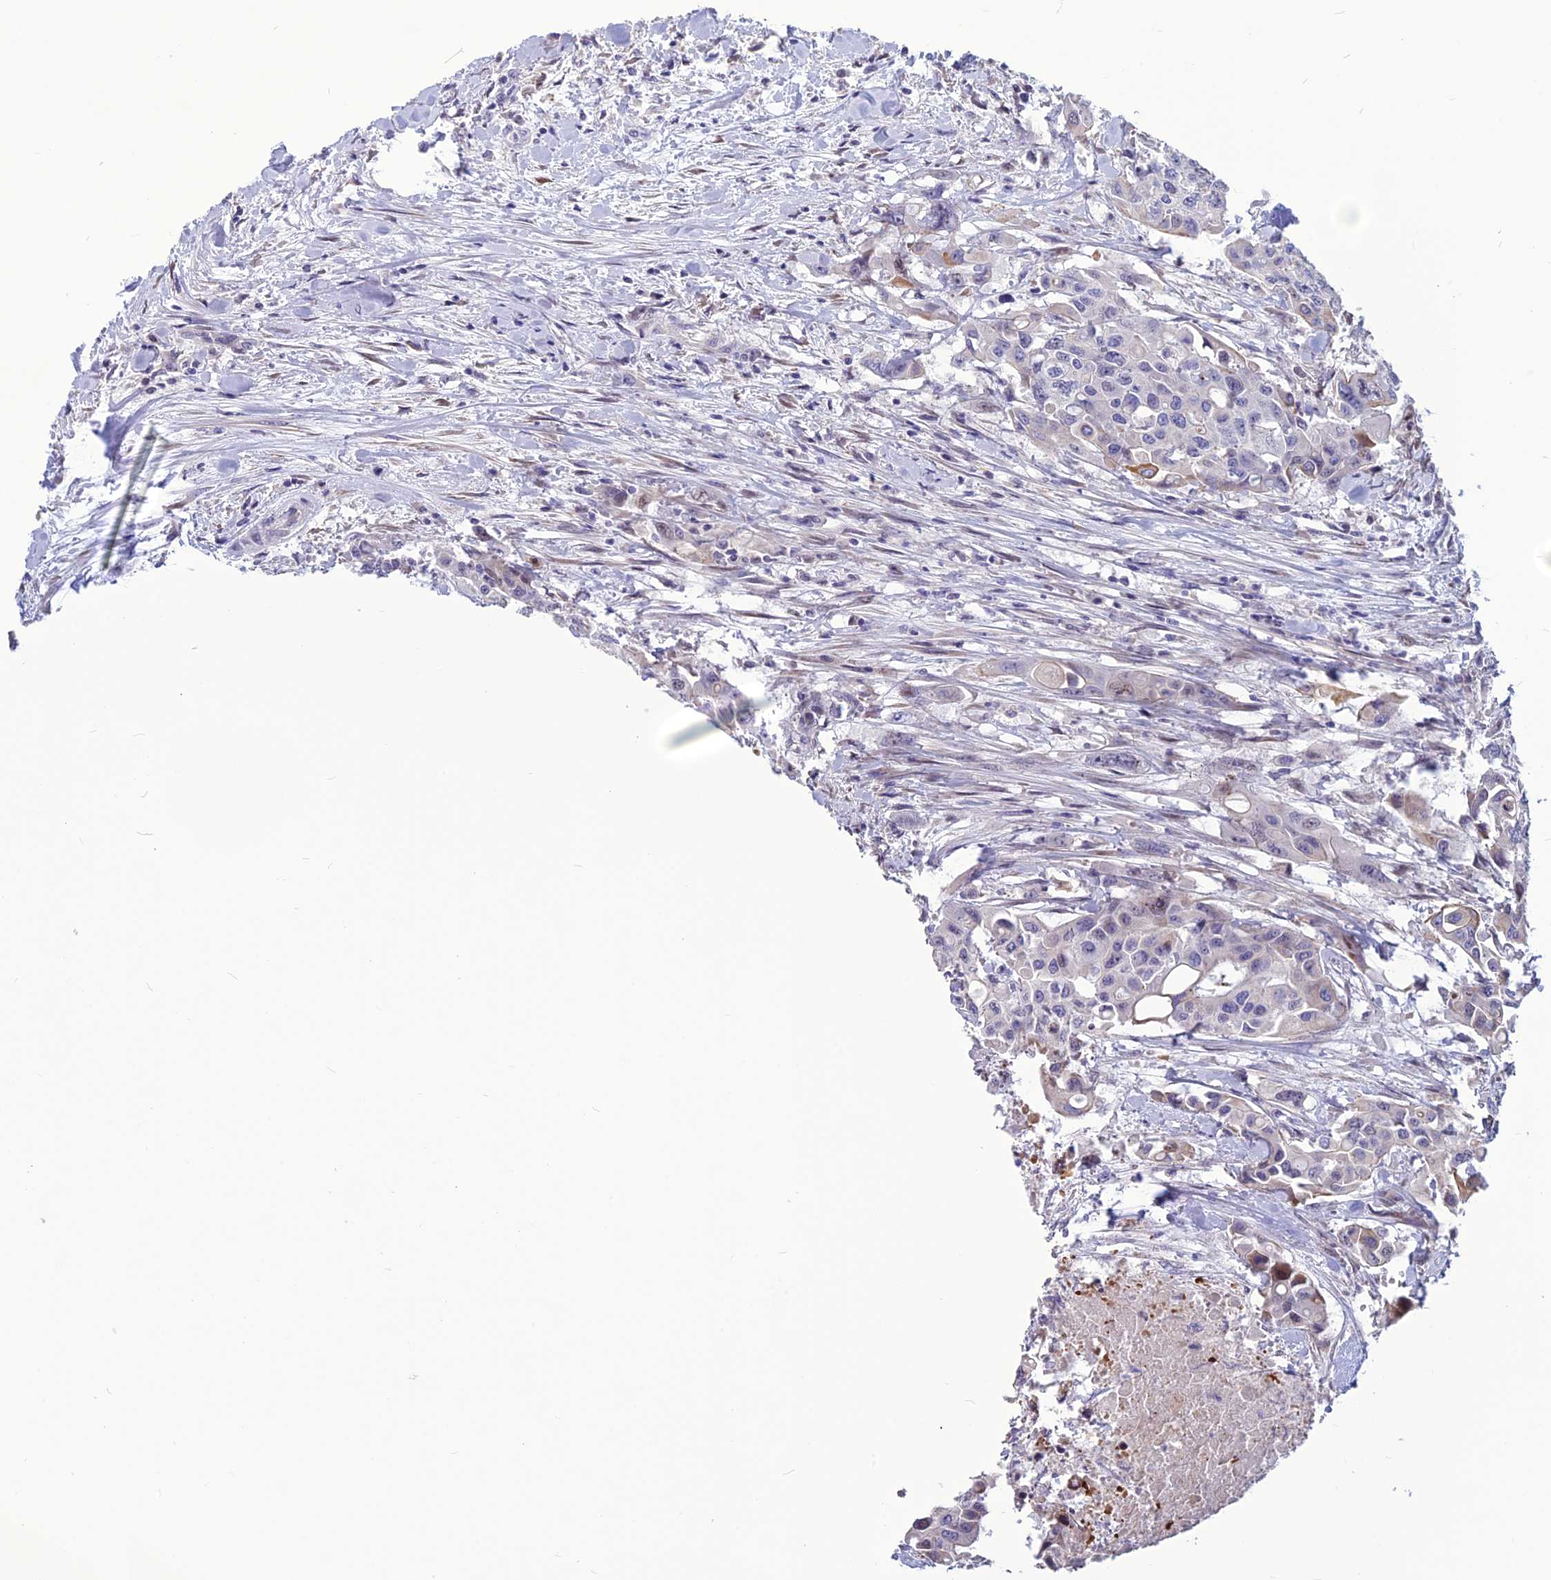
{"staining": {"intensity": "negative", "quantity": "none", "location": "none"}, "tissue": "colorectal cancer", "cell_type": "Tumor cells", "image_type": "cancer", "snomed": [{"axis": "morphology", "description": "Adenocarcinoma, NOS"}, {"axis": "topography", "description": "Colon"}], "caption": "Photomicrograph shows no significant protein expression in tumor cells of colorectal cancer.", "gene": "SPG21", "patient": {"sex": "male", "age": 77}}